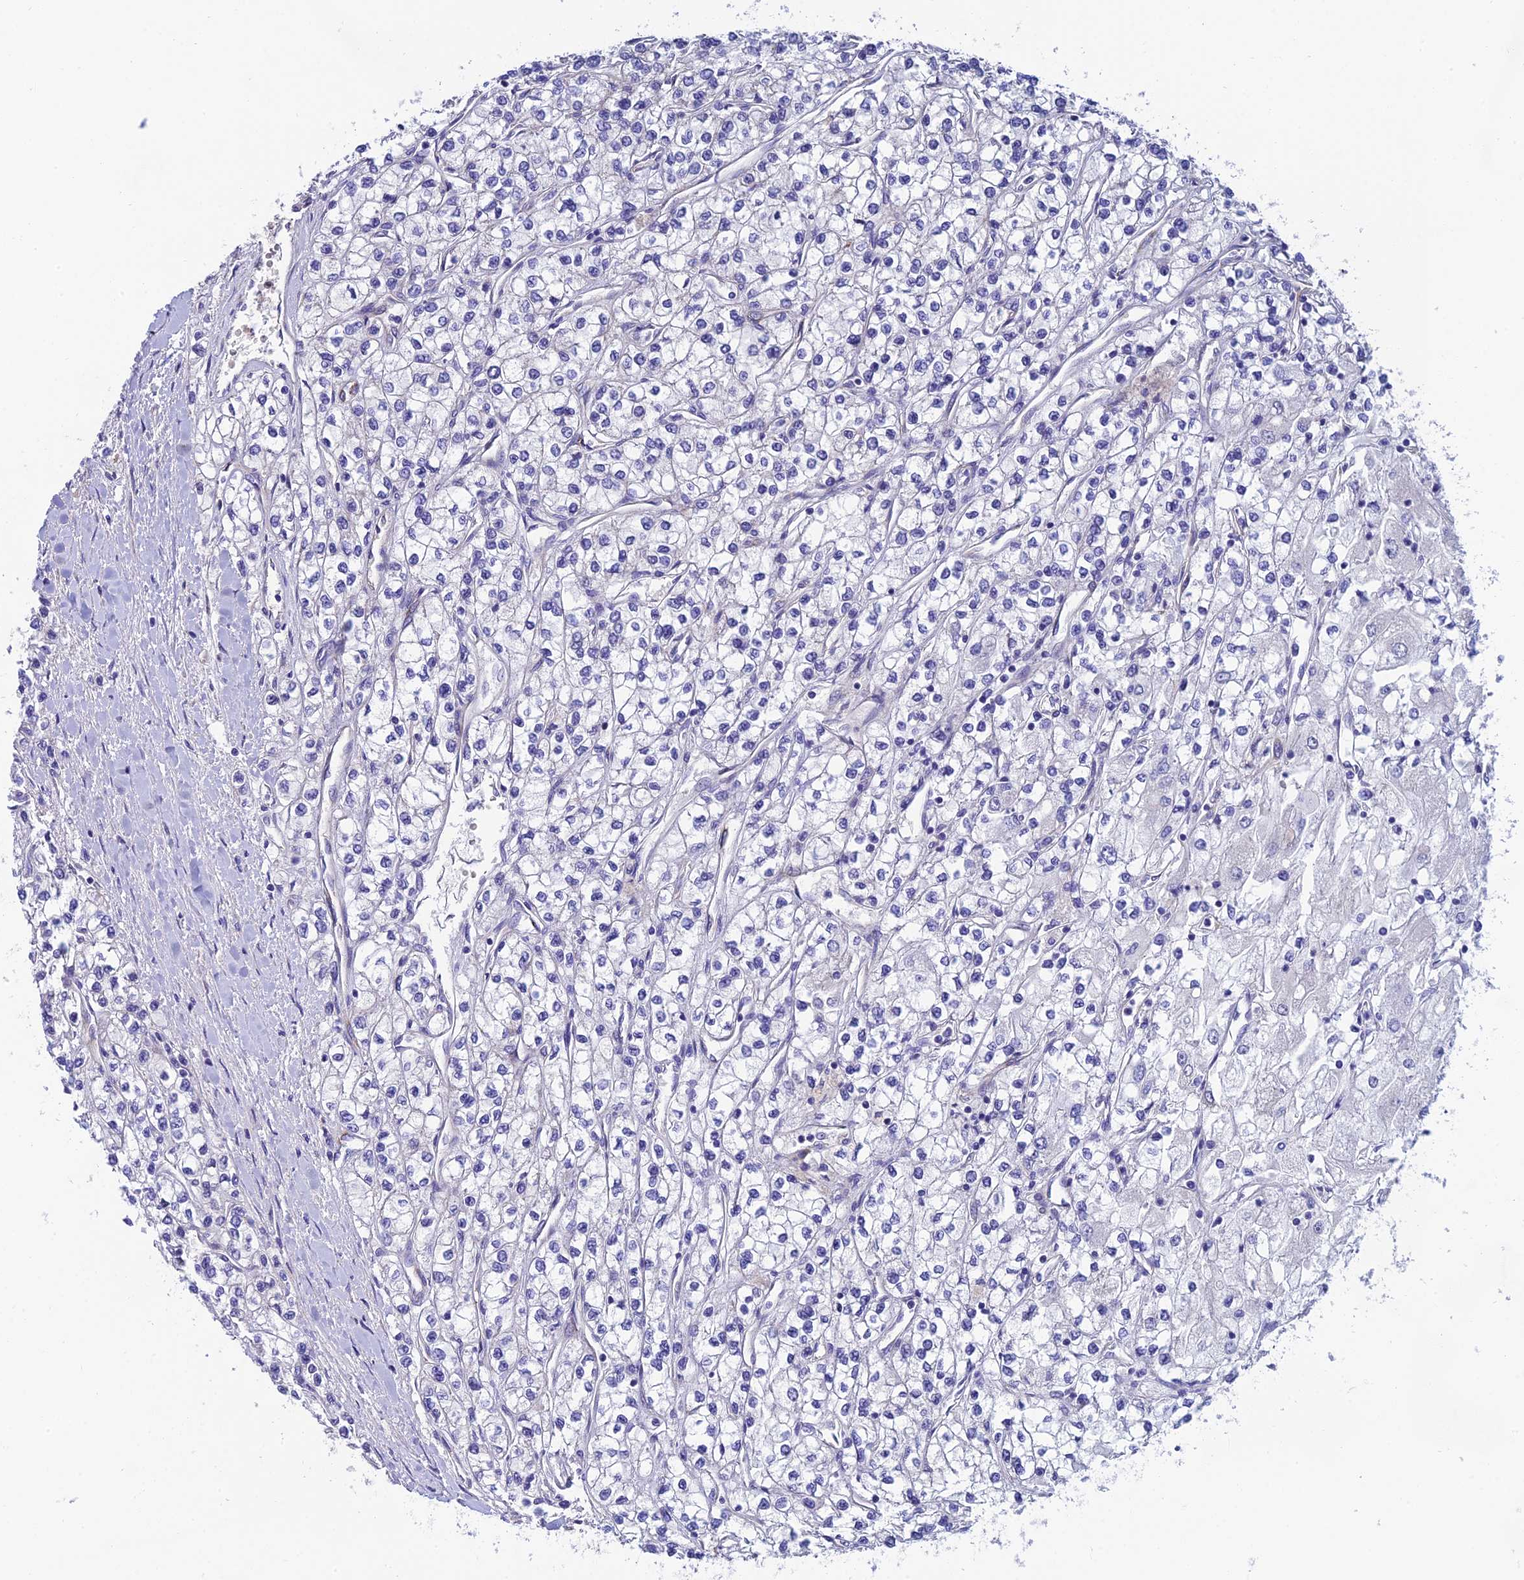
{"staining": {"intensity": "negative", "quantity": "none", "location": "none"}, "tissue": "renal cancer", "cell_type": "Tumor cells", "image_type": "cancer", "snomed": [{"axis": "morphology", "description": "Adenocarcinoma, NOS"}, {"axis": "topography", "description": "Kidney"}], "caption": "Immunohistochemical staining of renal adenocarcinoma shows no significant positivity in tumor cells.", "gene": "MACIR", "patient": {"sex": "male", "age": 80}}